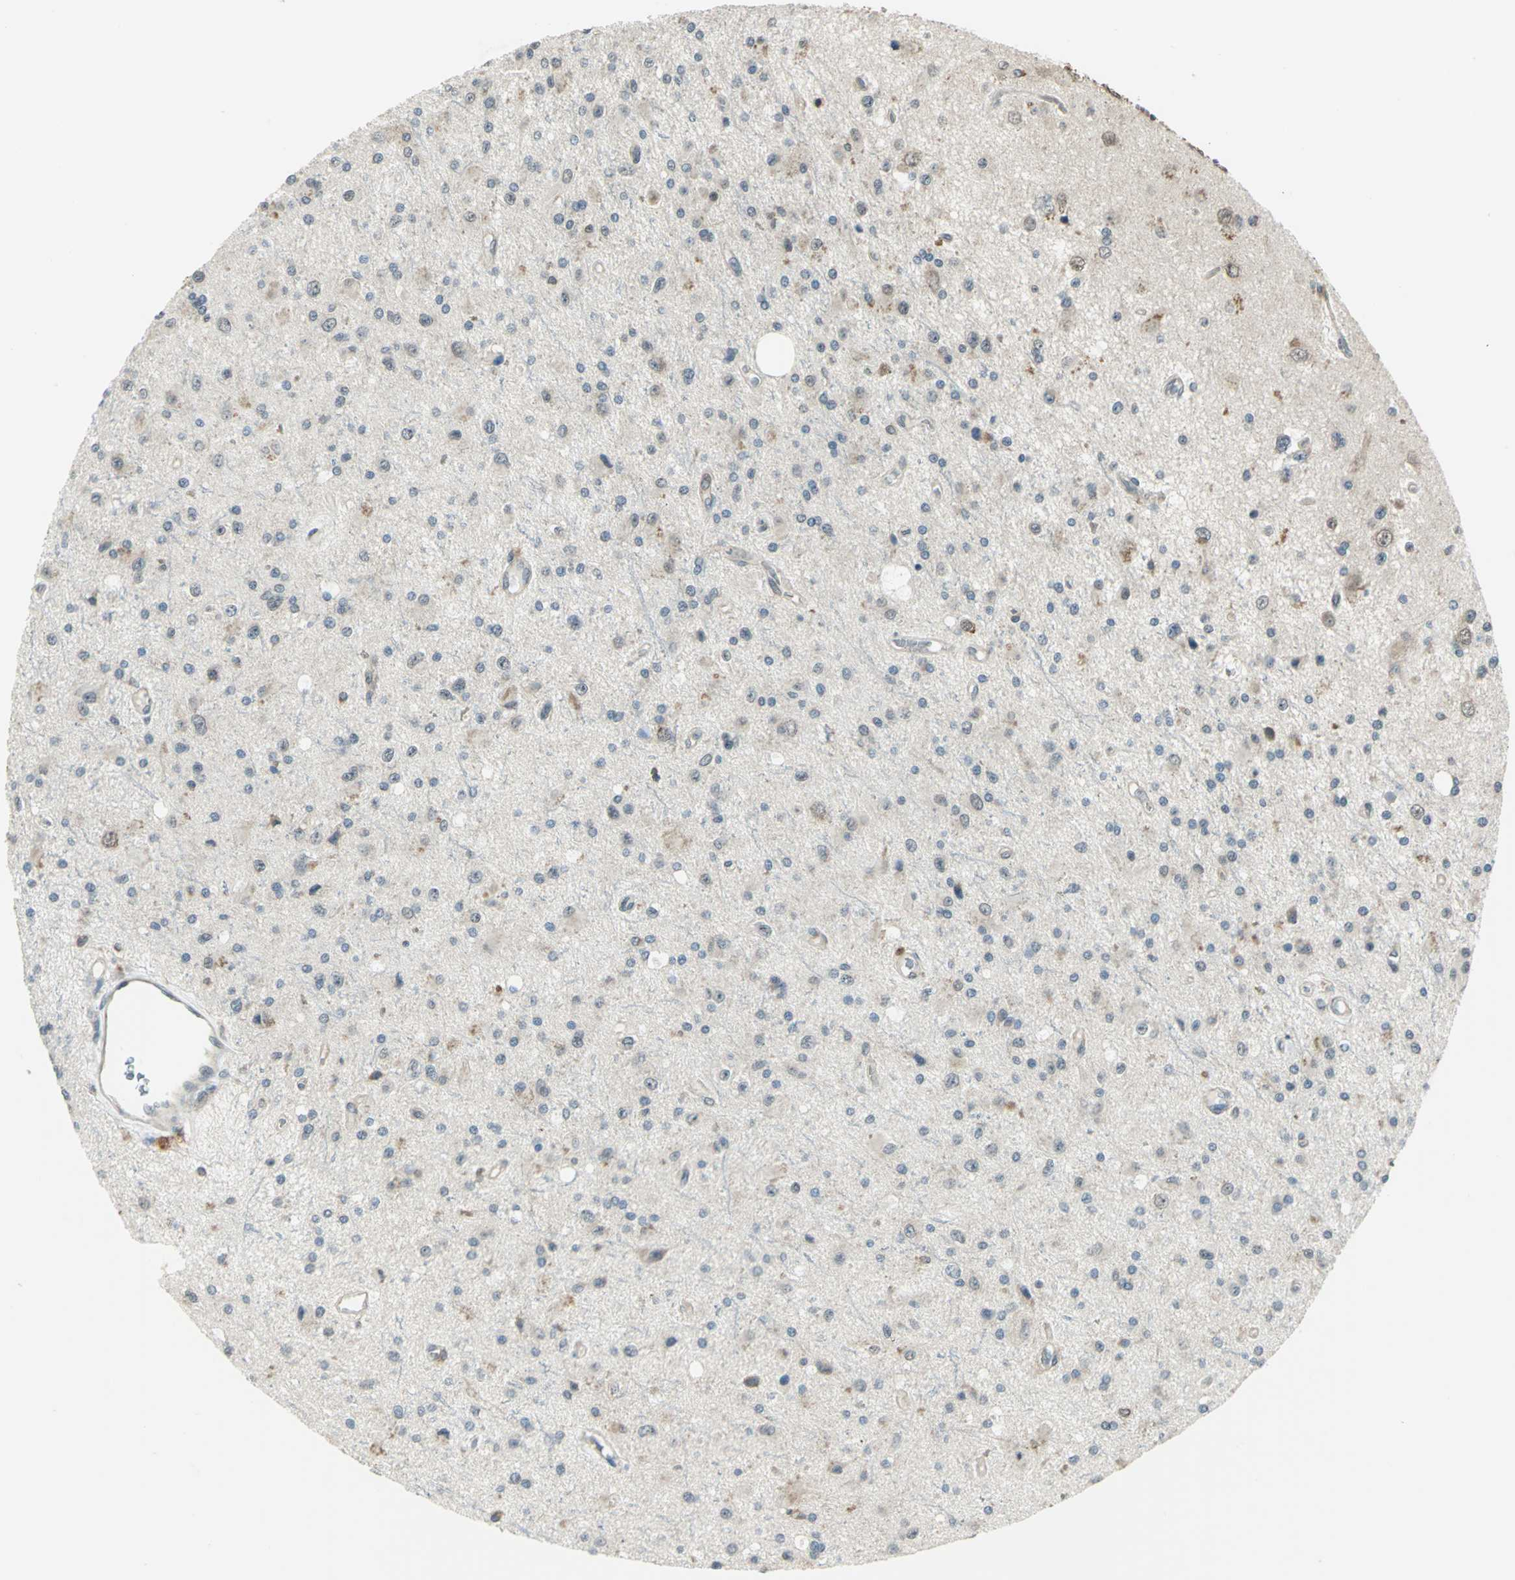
{"staining": {"intensity": "weak", "quantity": "25%-75%", "location": "cytoplasmic/membranous"}, "tissue": "glioma", "cell_type": "Tumor cells", "image_type": "cancer", "snomed": [{"axis": "morphology", "description": "Glioma, malignant, Low grade"}, {"axis": "topography", "description": "Brain"}], "caption": "Low-grade glioma (malignant) stained for a protein demonstrates weak cytoplasmic/membranous positivity in tumor cells. The staining was performed using DAB, with brown indicating positive protein expression. Nuclei are stained blue with hematoxylin.", "gene": "PLAGL2", "patient": {"sex": "male", "age": 58}}